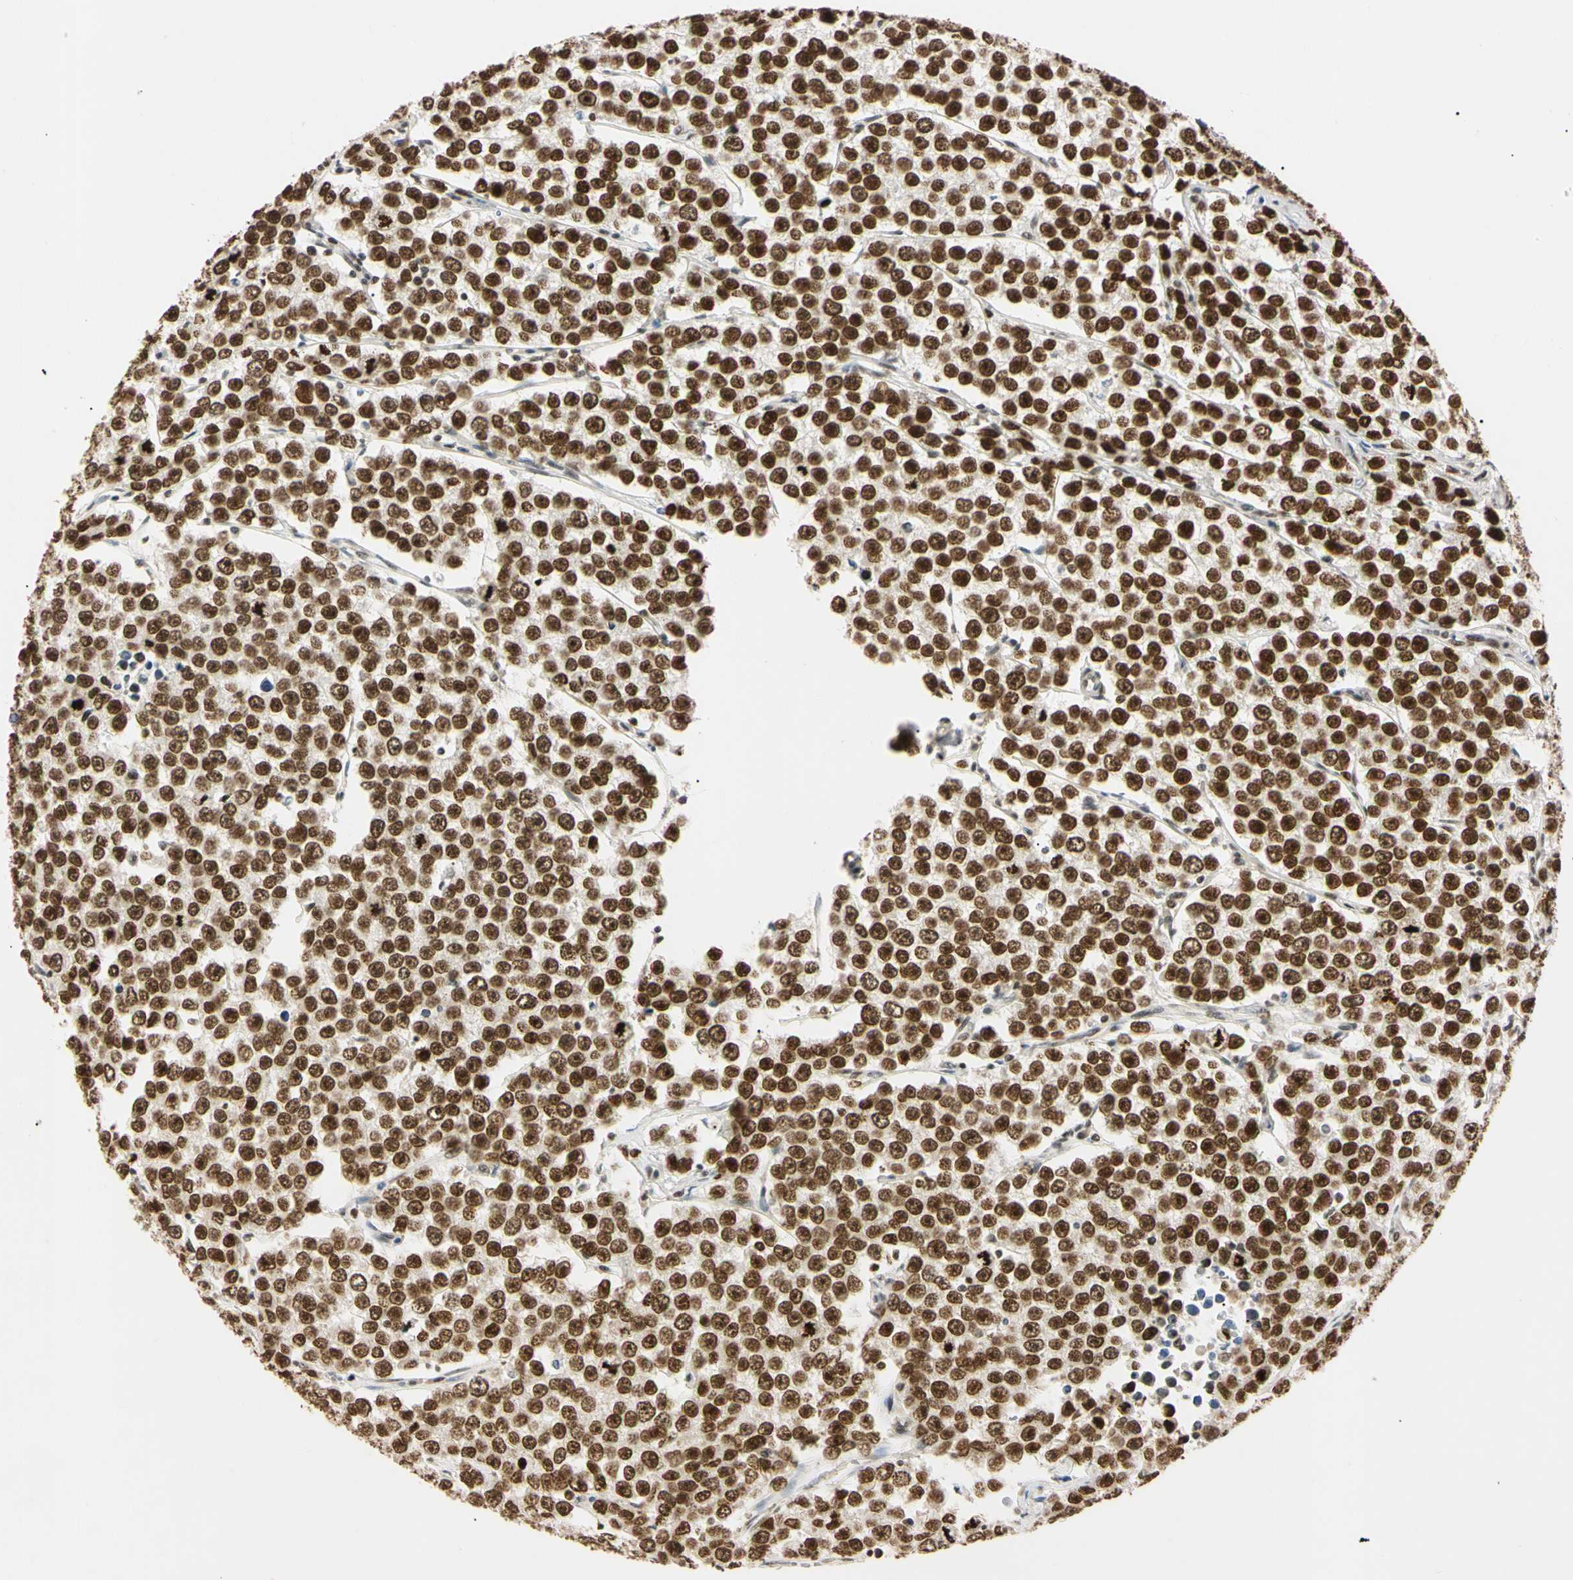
{"staining": {"intensity": "strong", "quantity": ">75%", "location": "nuclear"}, "tissue": "testis cancer", "cell_type": "Tumor cells", "image_type": "cancer", "snomed": [{"axis": "morphology", "description": "Seminoma, NOS"}, {"axis": "morphology", "description": "Carcinoma, Embryonal, NOS"}, {"axis": "topography", "description": "Testis"}], "caption": "Immunohistochemical staining of testis cancer (embryonal carcinoma) shows strong nuclear protein positivity in about >75% of tumor cells.", "gene": "SMARCA5", "patient": {"sex": "male", "age": 52}}